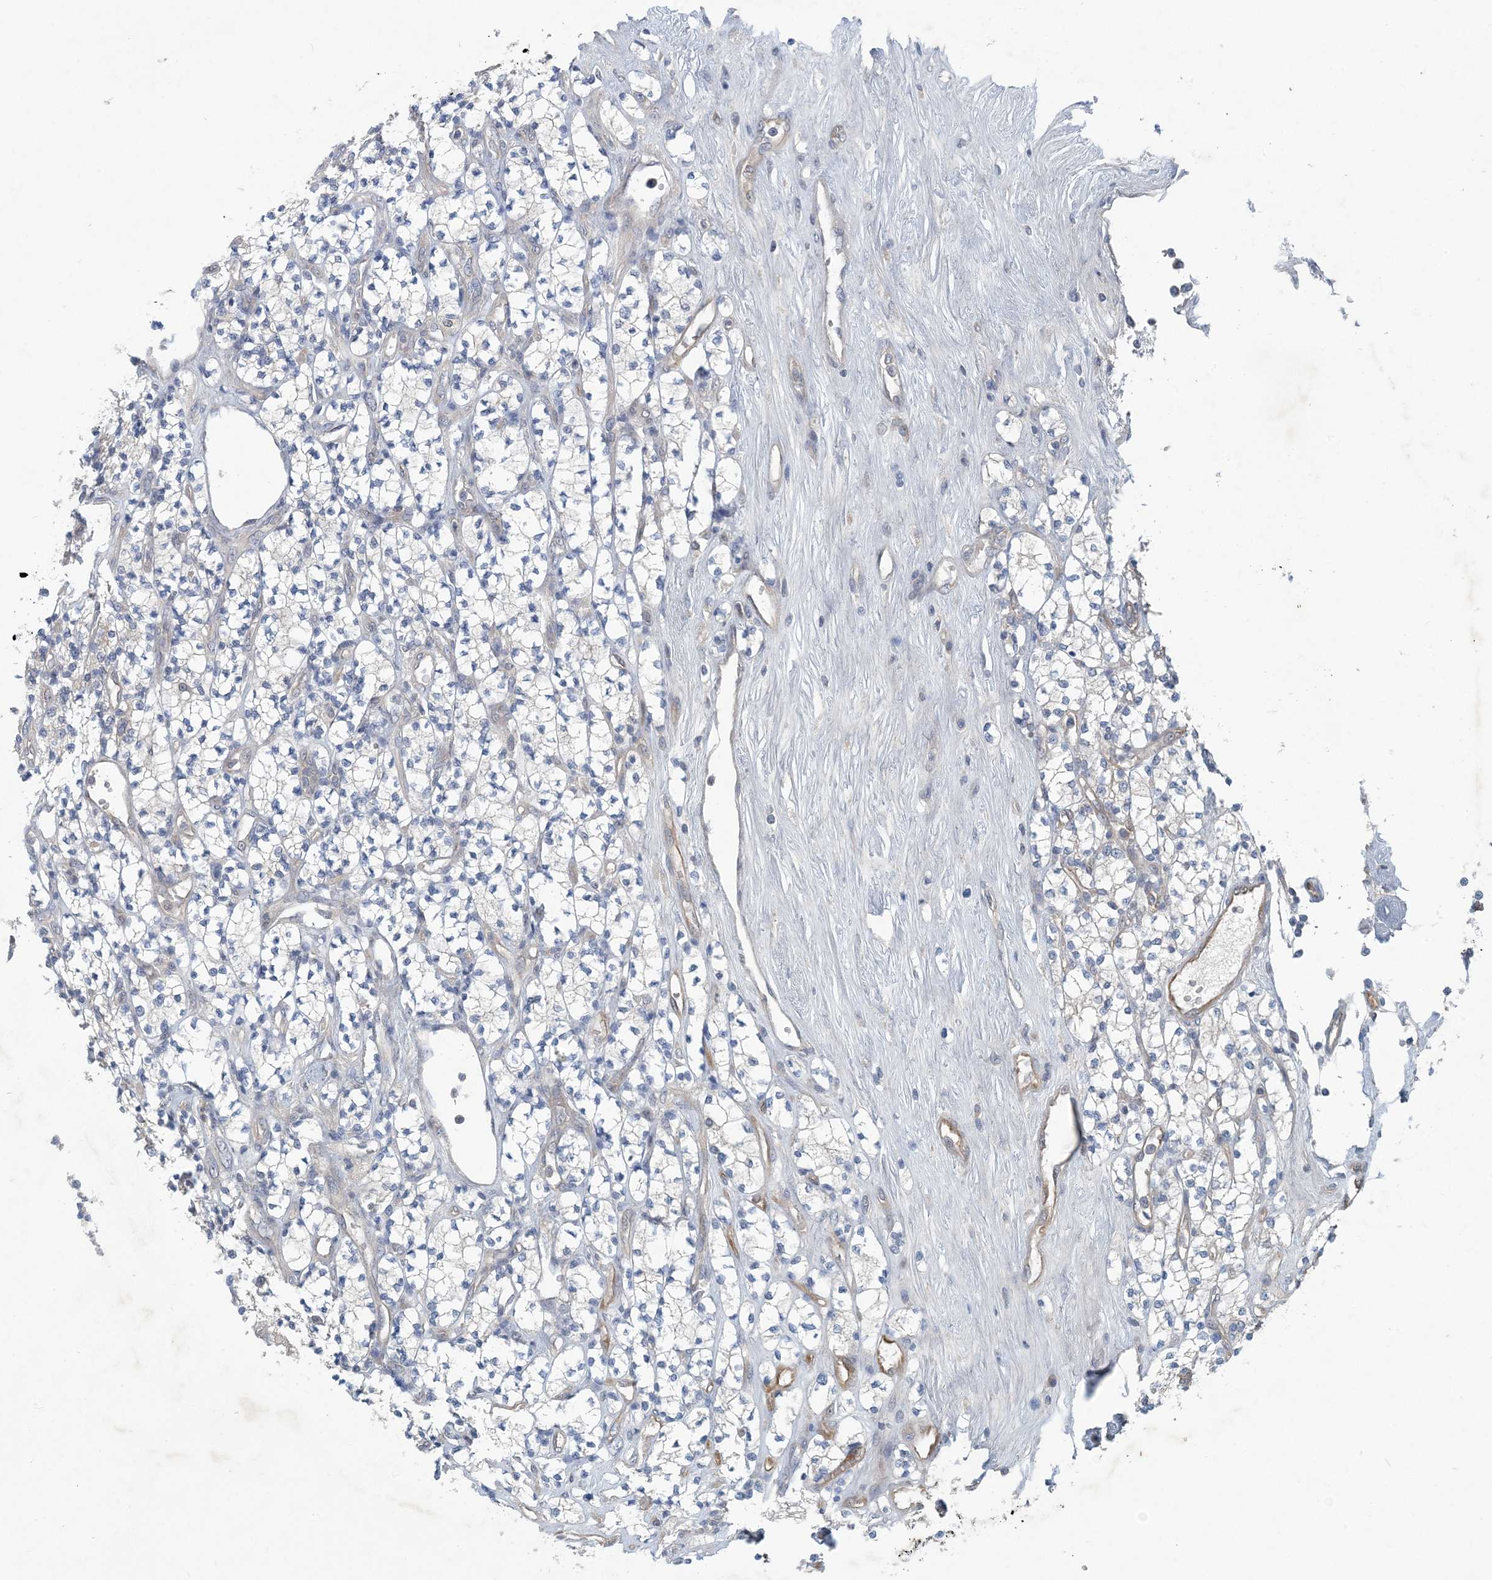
{"staining": {"intensity": "negative", "quantity": "none", "location": "none"}, "tissue": "renal cancer", "cell_type": "Tumor cells", "image_type": "cancer", "snomed": [{"axis": "morphology", "description": "Adenocarcinoma, NOS"}, {"axis": "topography", "description": "Kidney"}], "caption": "DAB (3,3'-diaminobenzidine) immunohistochemical staining of renal cancer displays no significant staining in tumor cells.", "gene": "HIKESHI", "patient": {"sex": "male", "age": 77}}